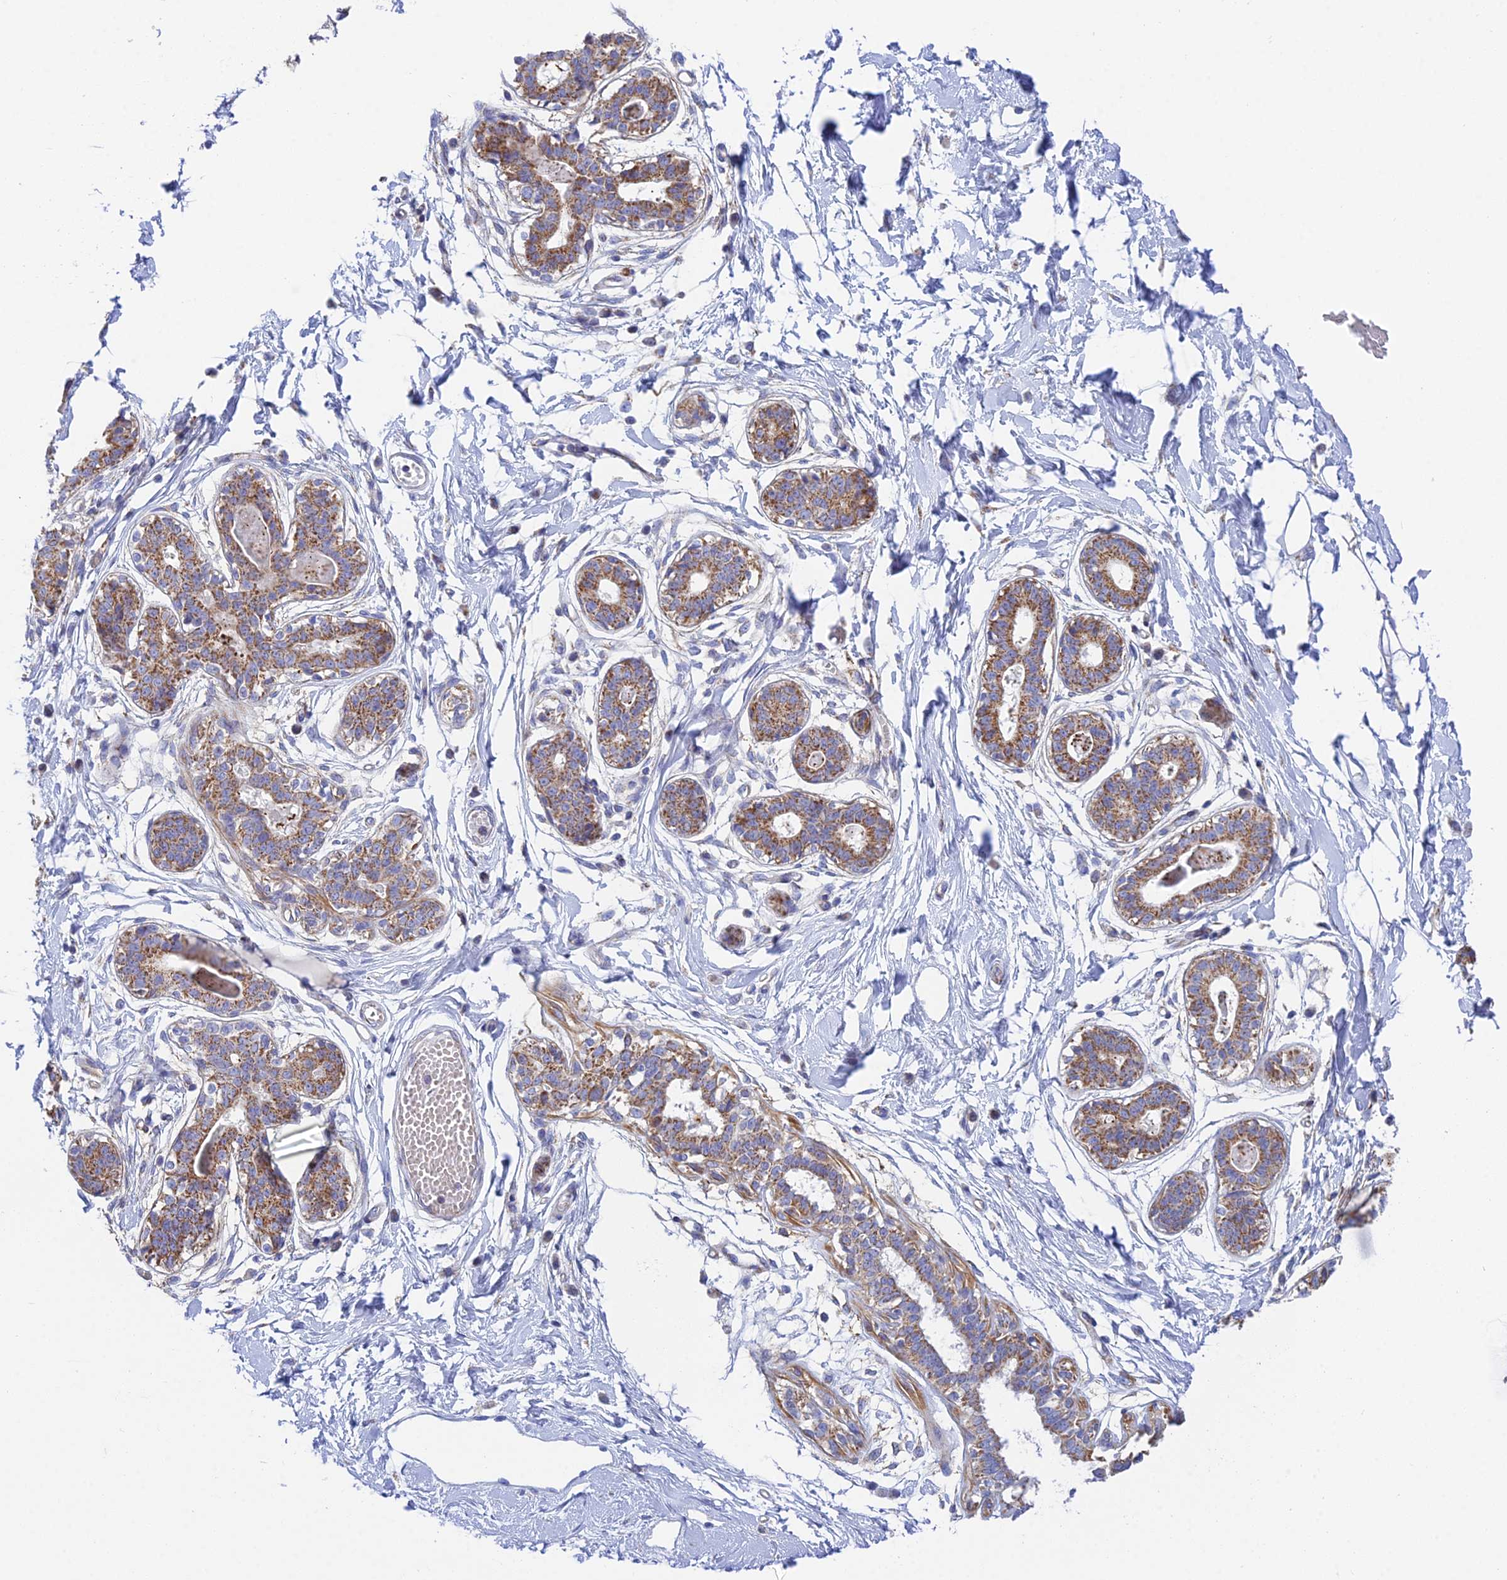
{"staining": {"intensity": "negative", "quantity": "none", "location": "none"}, "tissue": "breast", "cell_type": "Adipocytes", "image_type": "normal", "snomed": [{"axis": "morphology", "description": "Normal tissue, NOS"}, {"axis": "topography", "description": "Breast"}], "caption": "Protein analysis of benign breast demonstrates no significant positivity in adipocytes. Brightfield microscopy of IHC stained with DAB (brown) and hematoxylin (blue), captured at high magnification.", "gene": "CSPG4", "patient": {"sex": "female", "age": 45}}